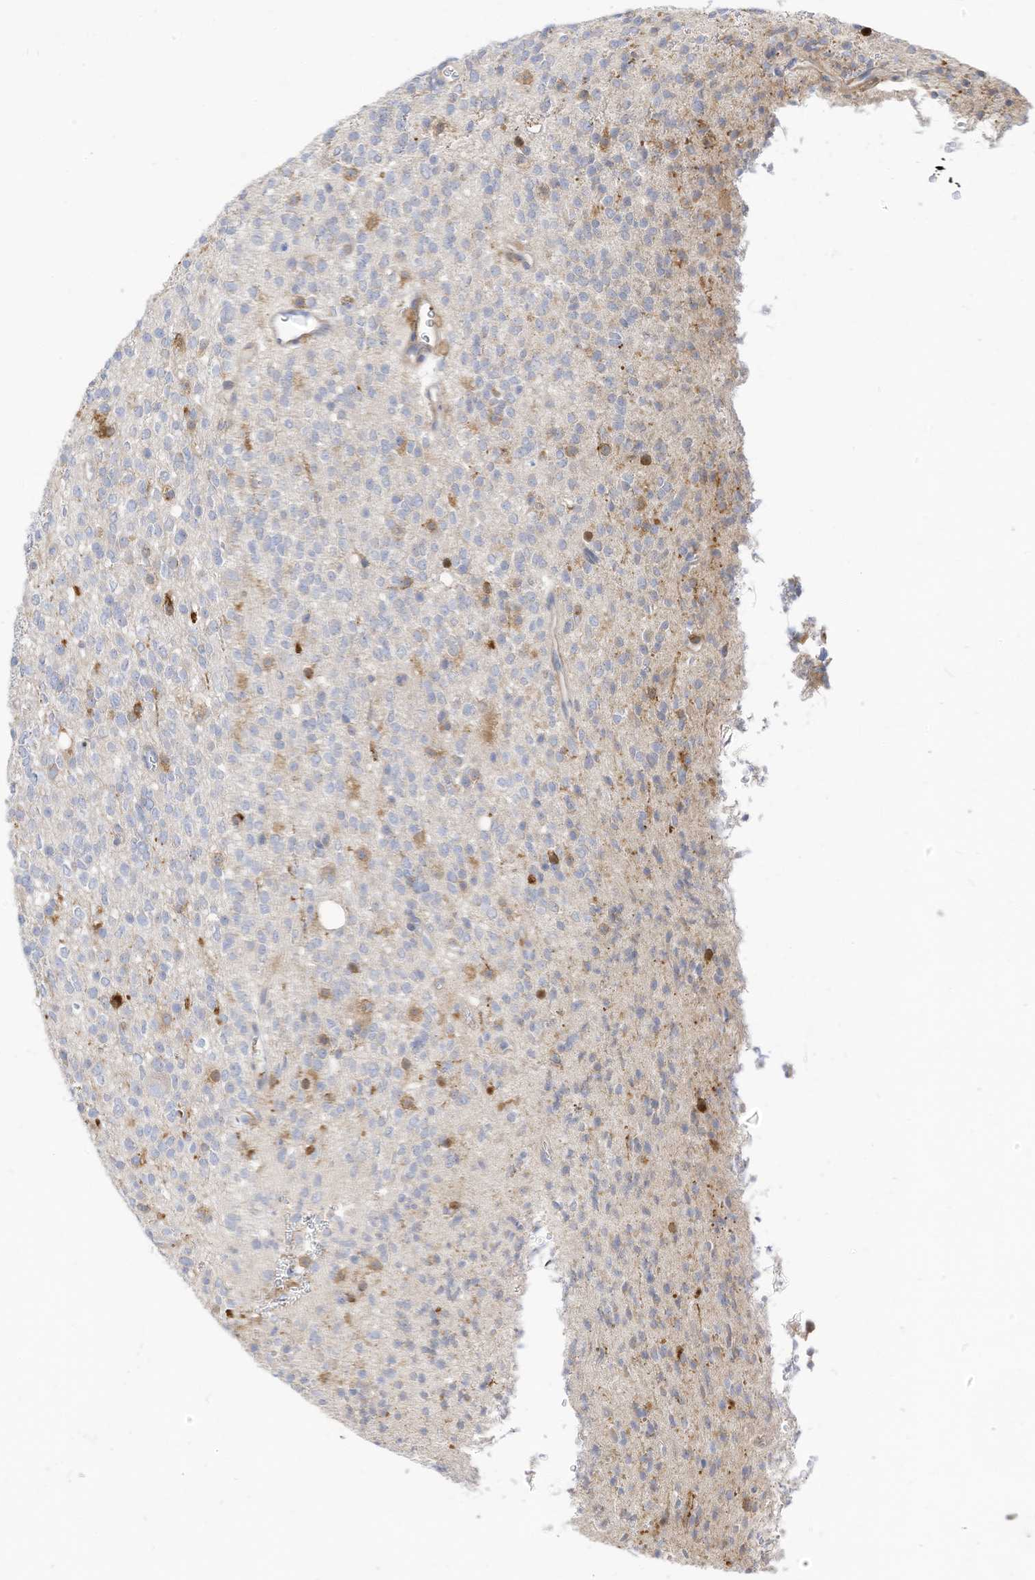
{"staining": {"intensity": "negative", "quantity": "none", "location": "none"}, "tissue": "glioma", "cell_type": "Tumor cells", "image_type": "cancer", "snomed": [{"axis": "morphology", "description": "Glioma, malignant, High grade"}, {"axis": "topography", "description": "Brain"}], "caption": "There is no significant staining in tumor cells of high-grade glioma (malignant). Brightfield microscopy of immunohistochemistry stained with DAB (brown) and hematoxylin (blue), captured at high magnification.", "gene": "ATP13A1", "patient": {"sex": "male", "age": 34}}